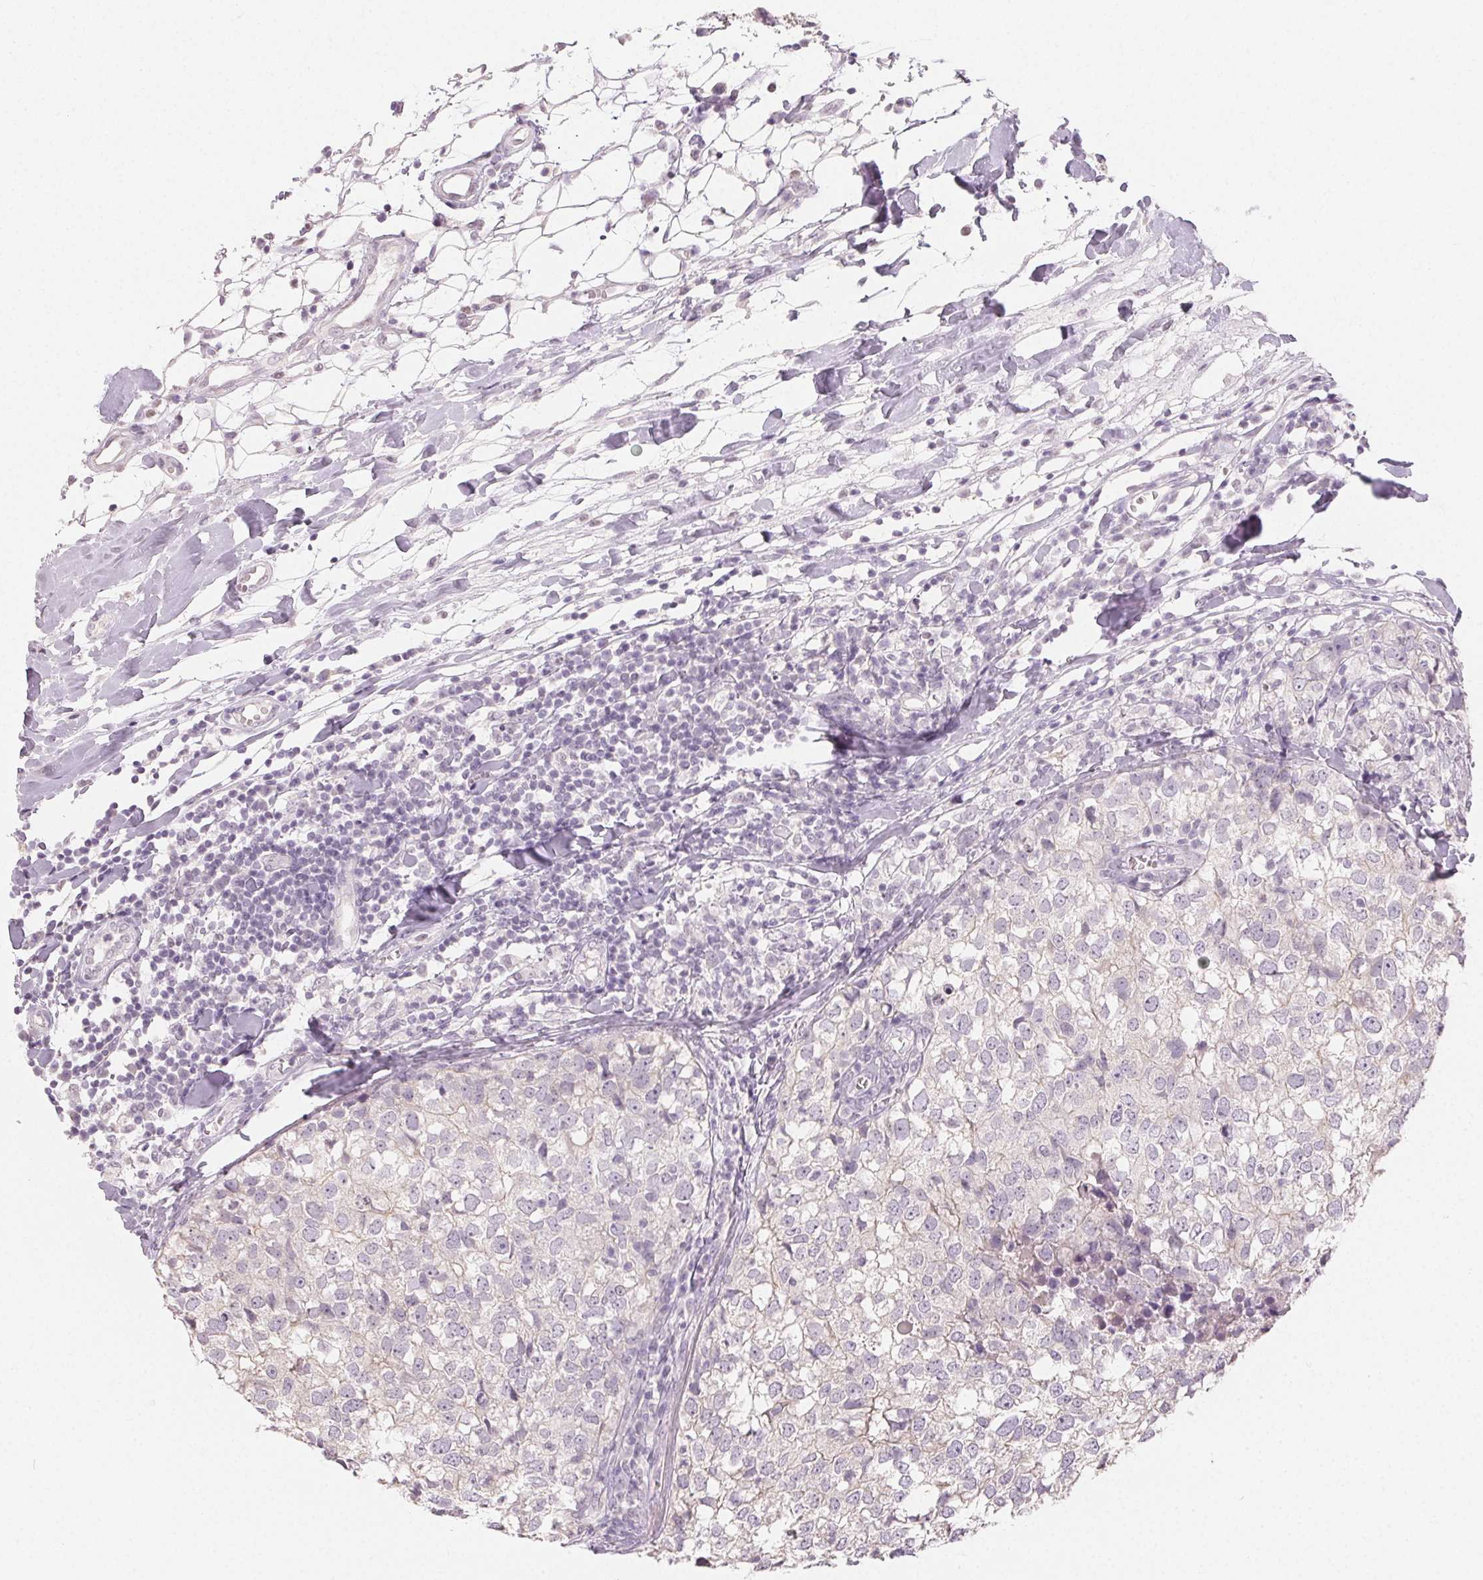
{"staining": {"intensity": "negative", "quantity": "none", "location": "none"}, "tissue": "breast cancer", "cell_type": "Tumor cells", "image_type": "cancer", "snomed": [{"axis": "morphology", "description": "Duct carcinoma"}, {"axis": "topography", "description": "Breast"}], "caption": "Protein analysis of breast cancer (intraductal carcinoma) shows no significant expression in tumor cells.", "gene": "SFTPD", "patient": {"sex": "female", "age": 30}}